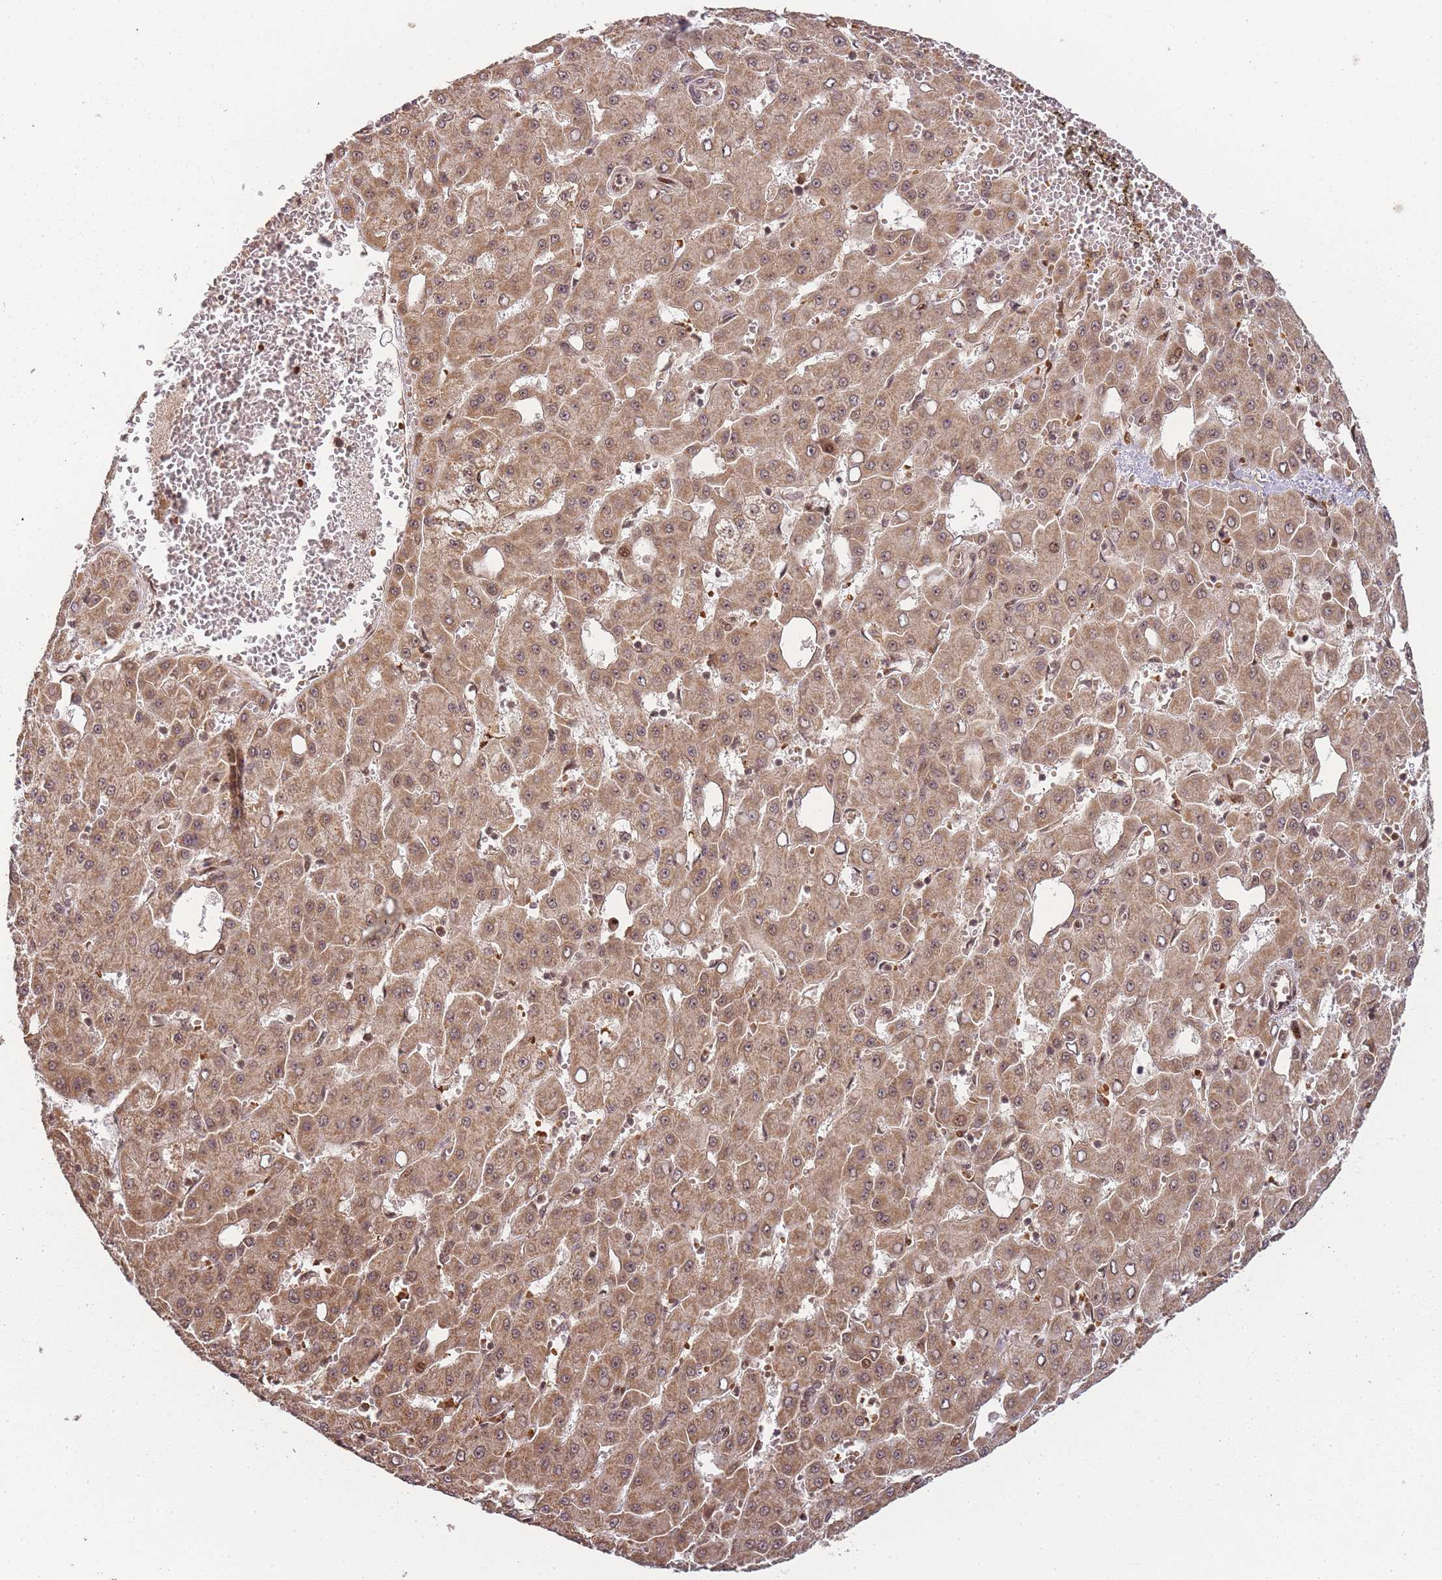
{"staining": {"intensity": "moderate", "quantity": ">75%", "location": "cytoplasmic/membranous"}, "tissue": "liver cancer", "cell_type": "Tumor cells", "image_type": "cancer", "snomed": [{"axis": "morphology", "description": "Carcinoma, Hepatocellular, NOS"}, {"axis": "topography", "description": "Liver"}], "caption": "This photomicrograph displays immunohistochemistry (IHC) staining of hepatocellular carcinoma (liver), with medium moderate cytoplasmic/membranous staining in approximately >75% of tumor cells.", "gene": "ZNF497", "patient": {"sex": "male", "age": 47}}